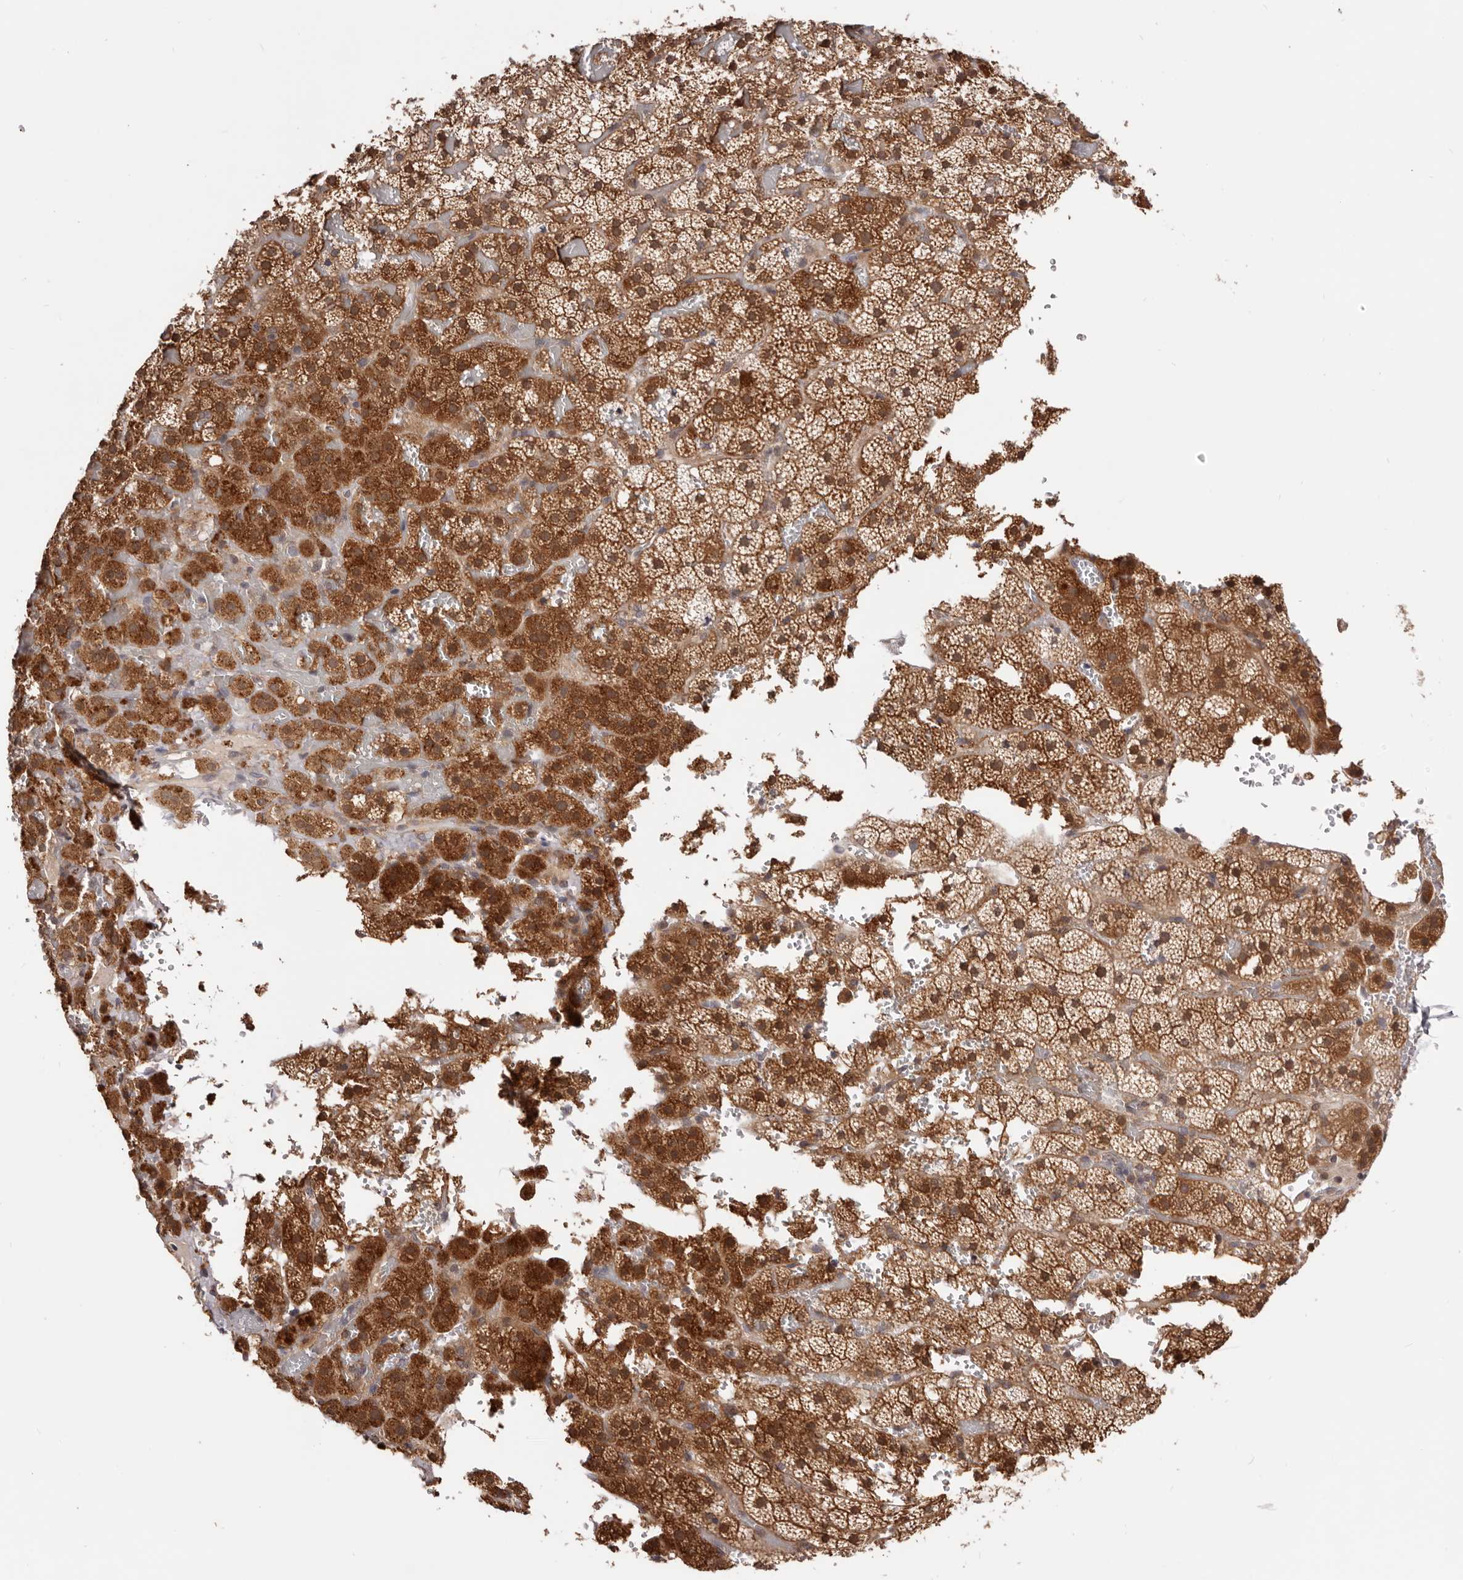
{"staining": {"intensity": "strong", "quantity": "25%-75%", "location": "cytoplasmic/membranous"}, "tissue": "adrenal gland", "cell_type": "Glandular cells", "image_type": "normal", "snomed": [{"axis": "morphology", "description": "Normal tissue, NOS"}, {"axis": "topography", "description": "Adrenal gland"}], "caption": "Strong cytoplasmic/membranous protein staining is identified in about 25%-75% of glandular cells in adrenal gland. (DAB (3,3'-diaminobenzidine) IHC, brown staining for protein, blue staining for nuclei).", "gene": "MDP1", "patient": {"sex": "female", "age": 59}}